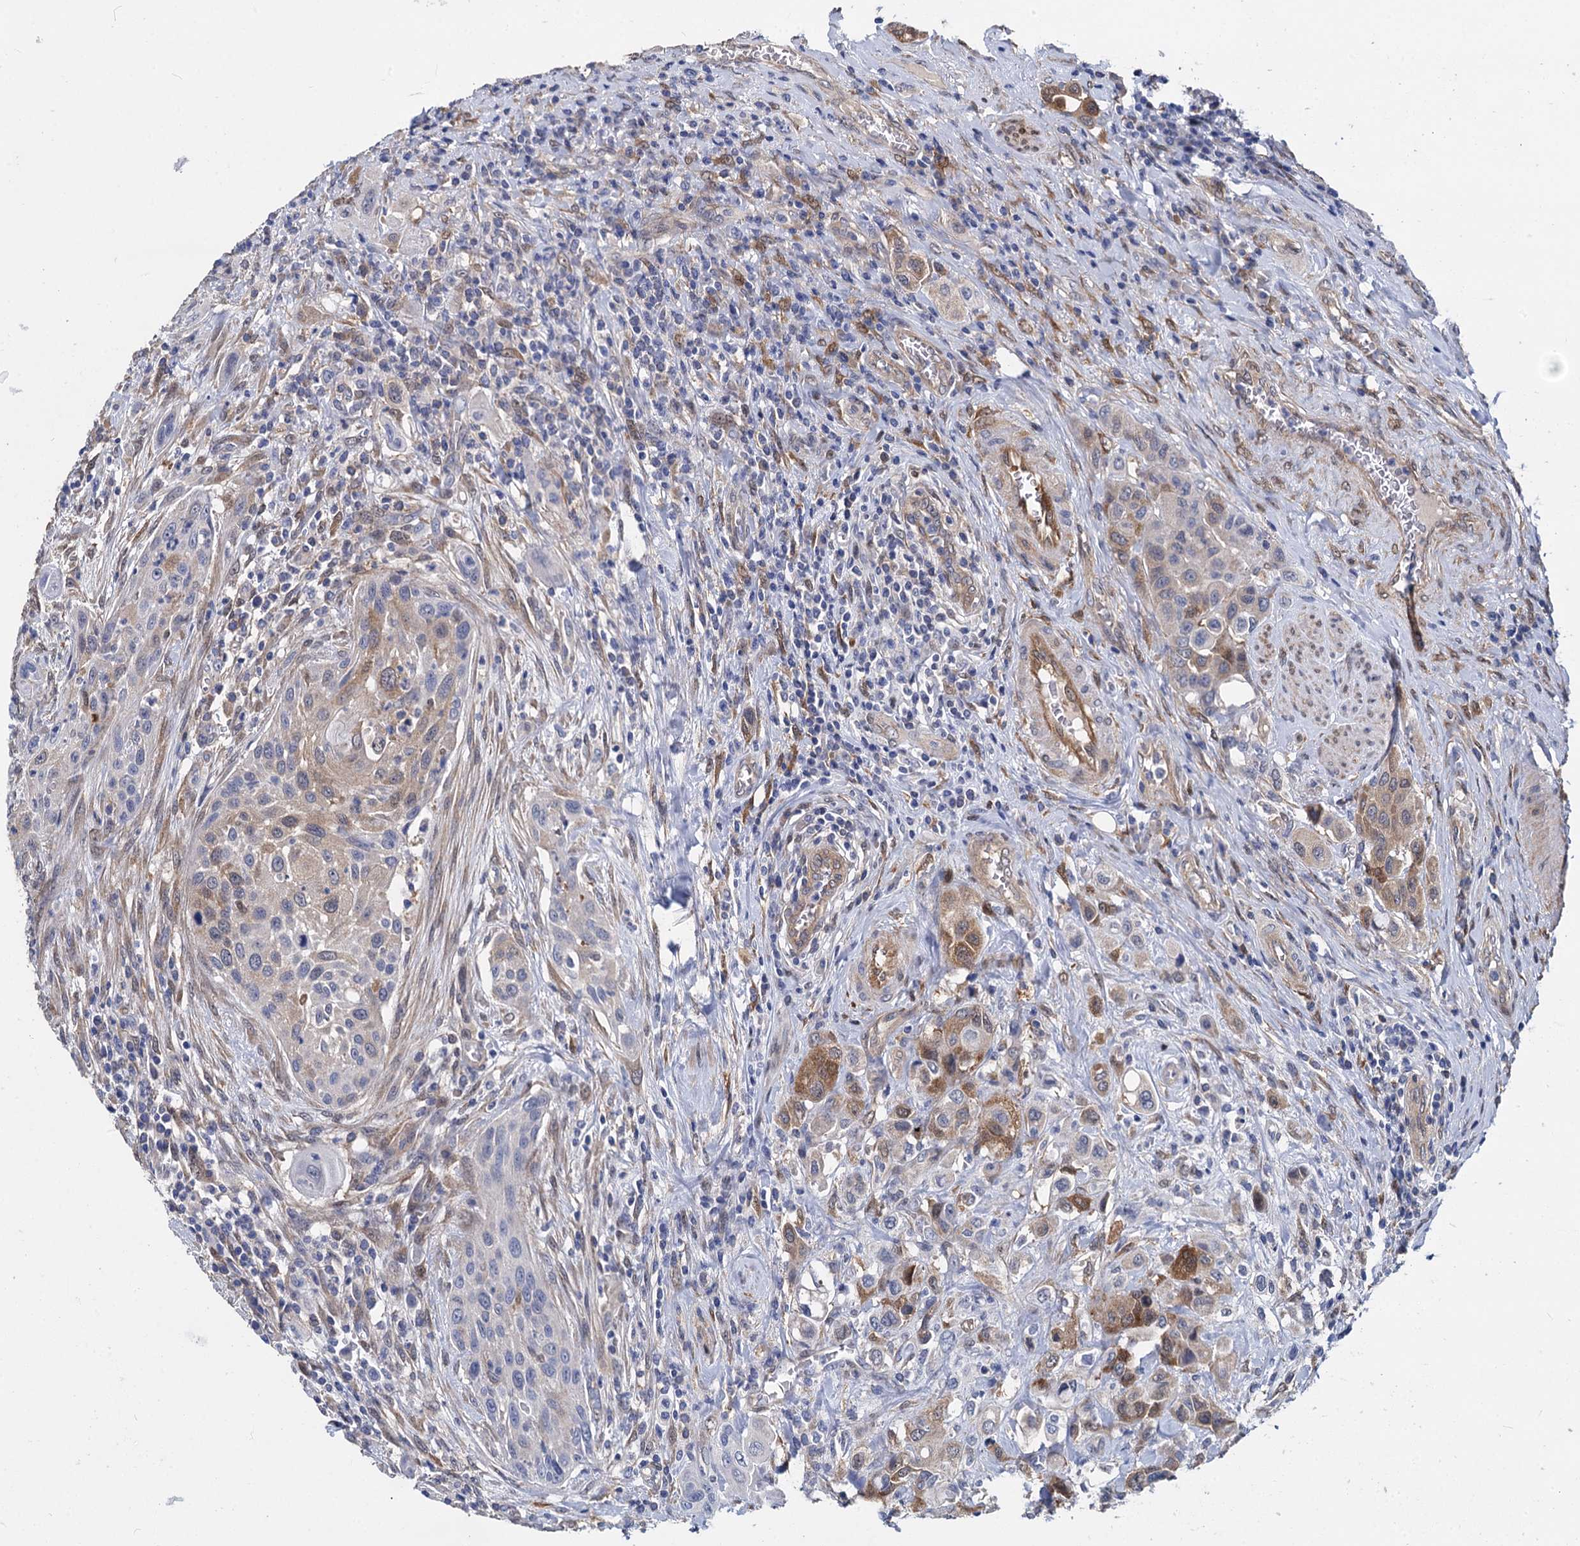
{"staining": {"intensity": "moderate", "quantity": "25%-75%", "location": "cytoplasmic/membranous"}, "tissue": "urothelial cancer", "cell_type": "Tumor cells", "image_type": "cancer", "snomed": [{"axis": "morphology", "description": "Urothelial carcinoma, High grade"}, {"axis": "topography", "description": "Urinary bladder"}], "caption": "Moderate cytoplasmic/membranous protein staining is present in approximately 25%-75% of tumor cells in urothelial cancer. The staining is performed using DAB brown chromogen to label protein expression. The nuclei are counter-stained blue using hematoxylin.", "gene": "GSTM3", "patient": {"sex": "male", "age": 50}}